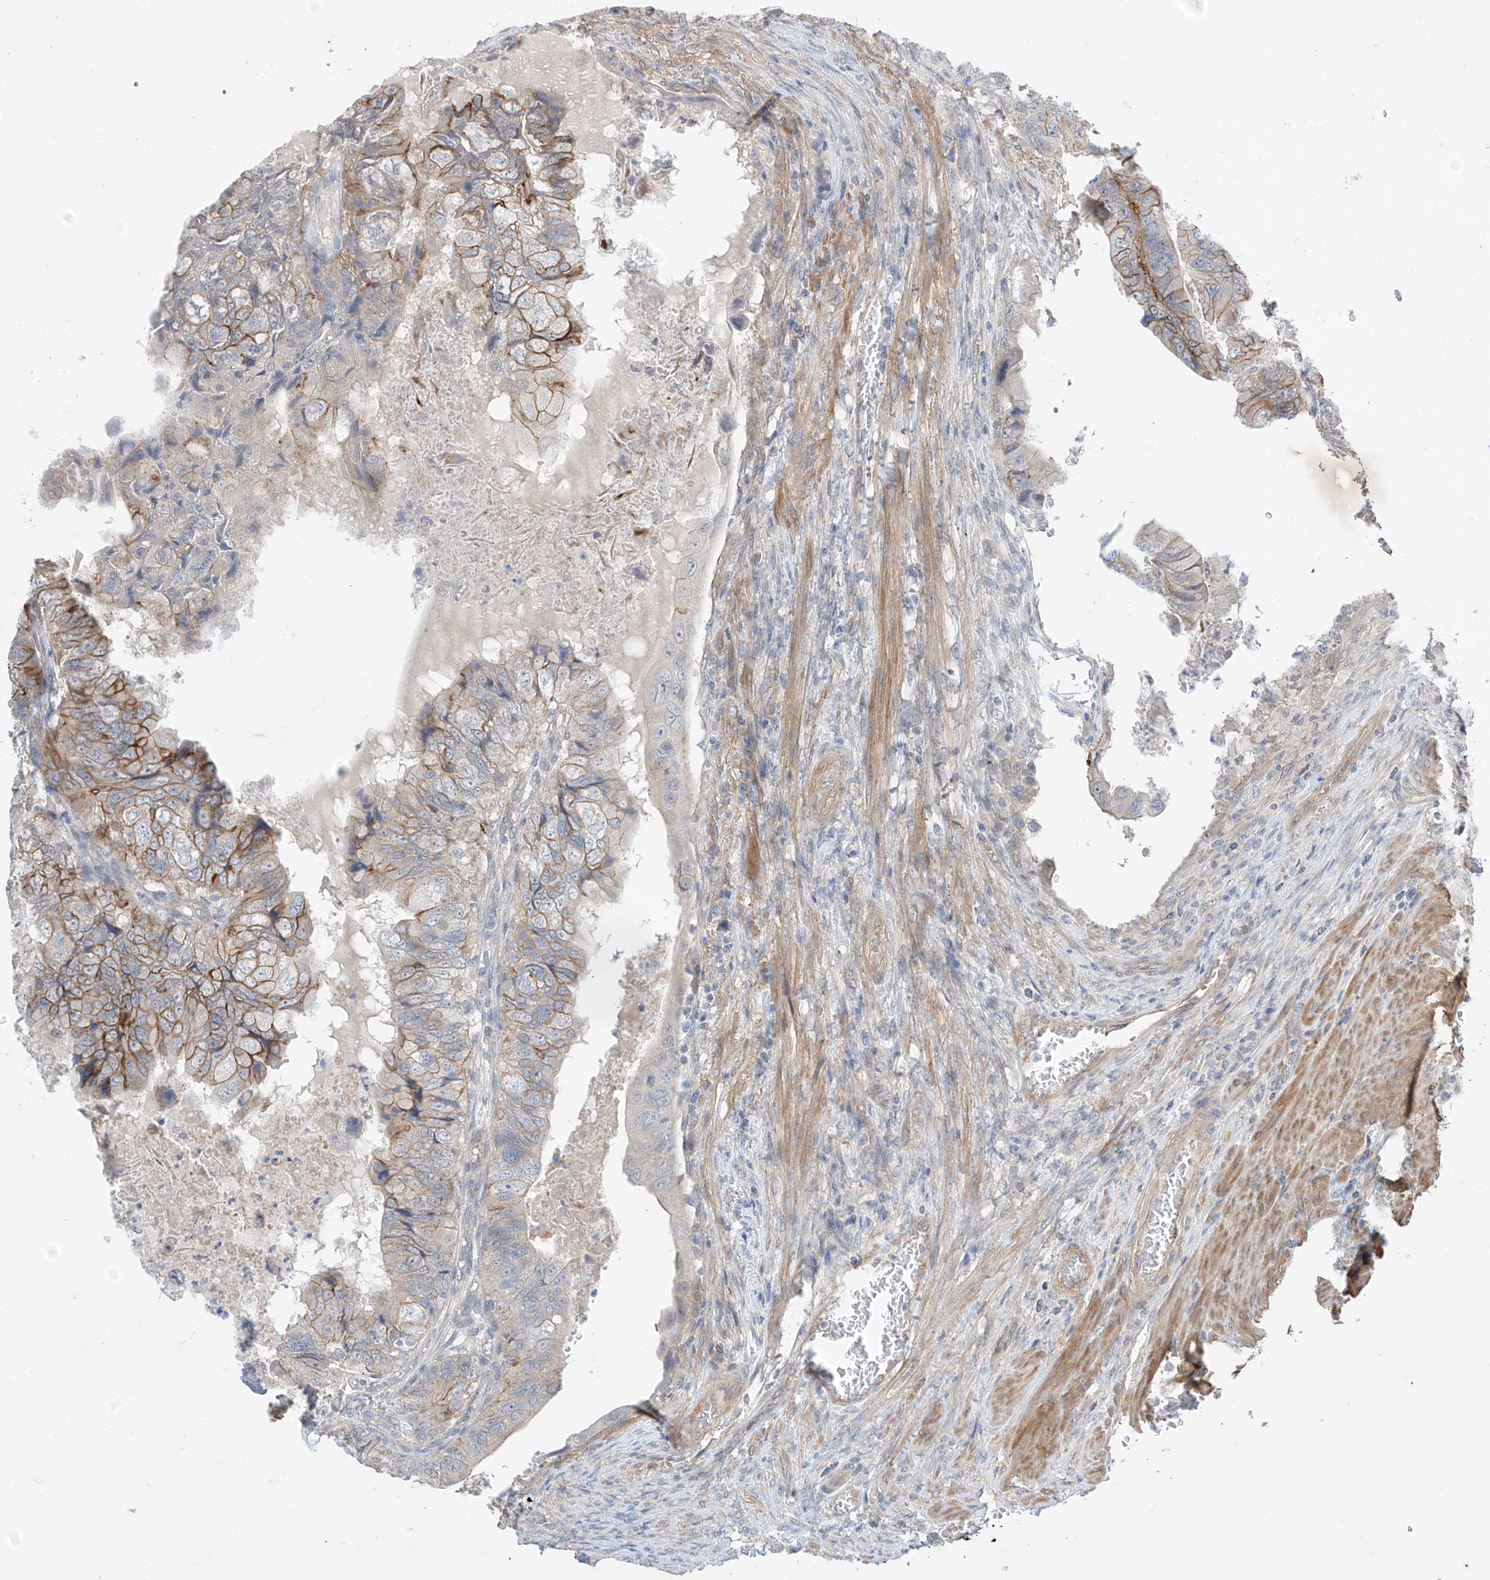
{"staining": {"intensity": "moderate", "quantity": "25%-75%", "location": "cytoplasmic/membranous"}, "tissue": "colorectal cancer", "cell_type": "Tumor cells", "image_type": "cancer", "snomed": [{"axis": "morphology", "description": "Adenocarcinoma, NOS"}, {"axis": "topography", "description": "Rectum"}], "caption": "Tumor cells reveal moderate cytoplasmic/membranous positivity in about 25%-75% of cells in adenocarcinoma (colorectal).", "gene": "ABLIM2", "patient": {"sex": "male", "age": 63}}